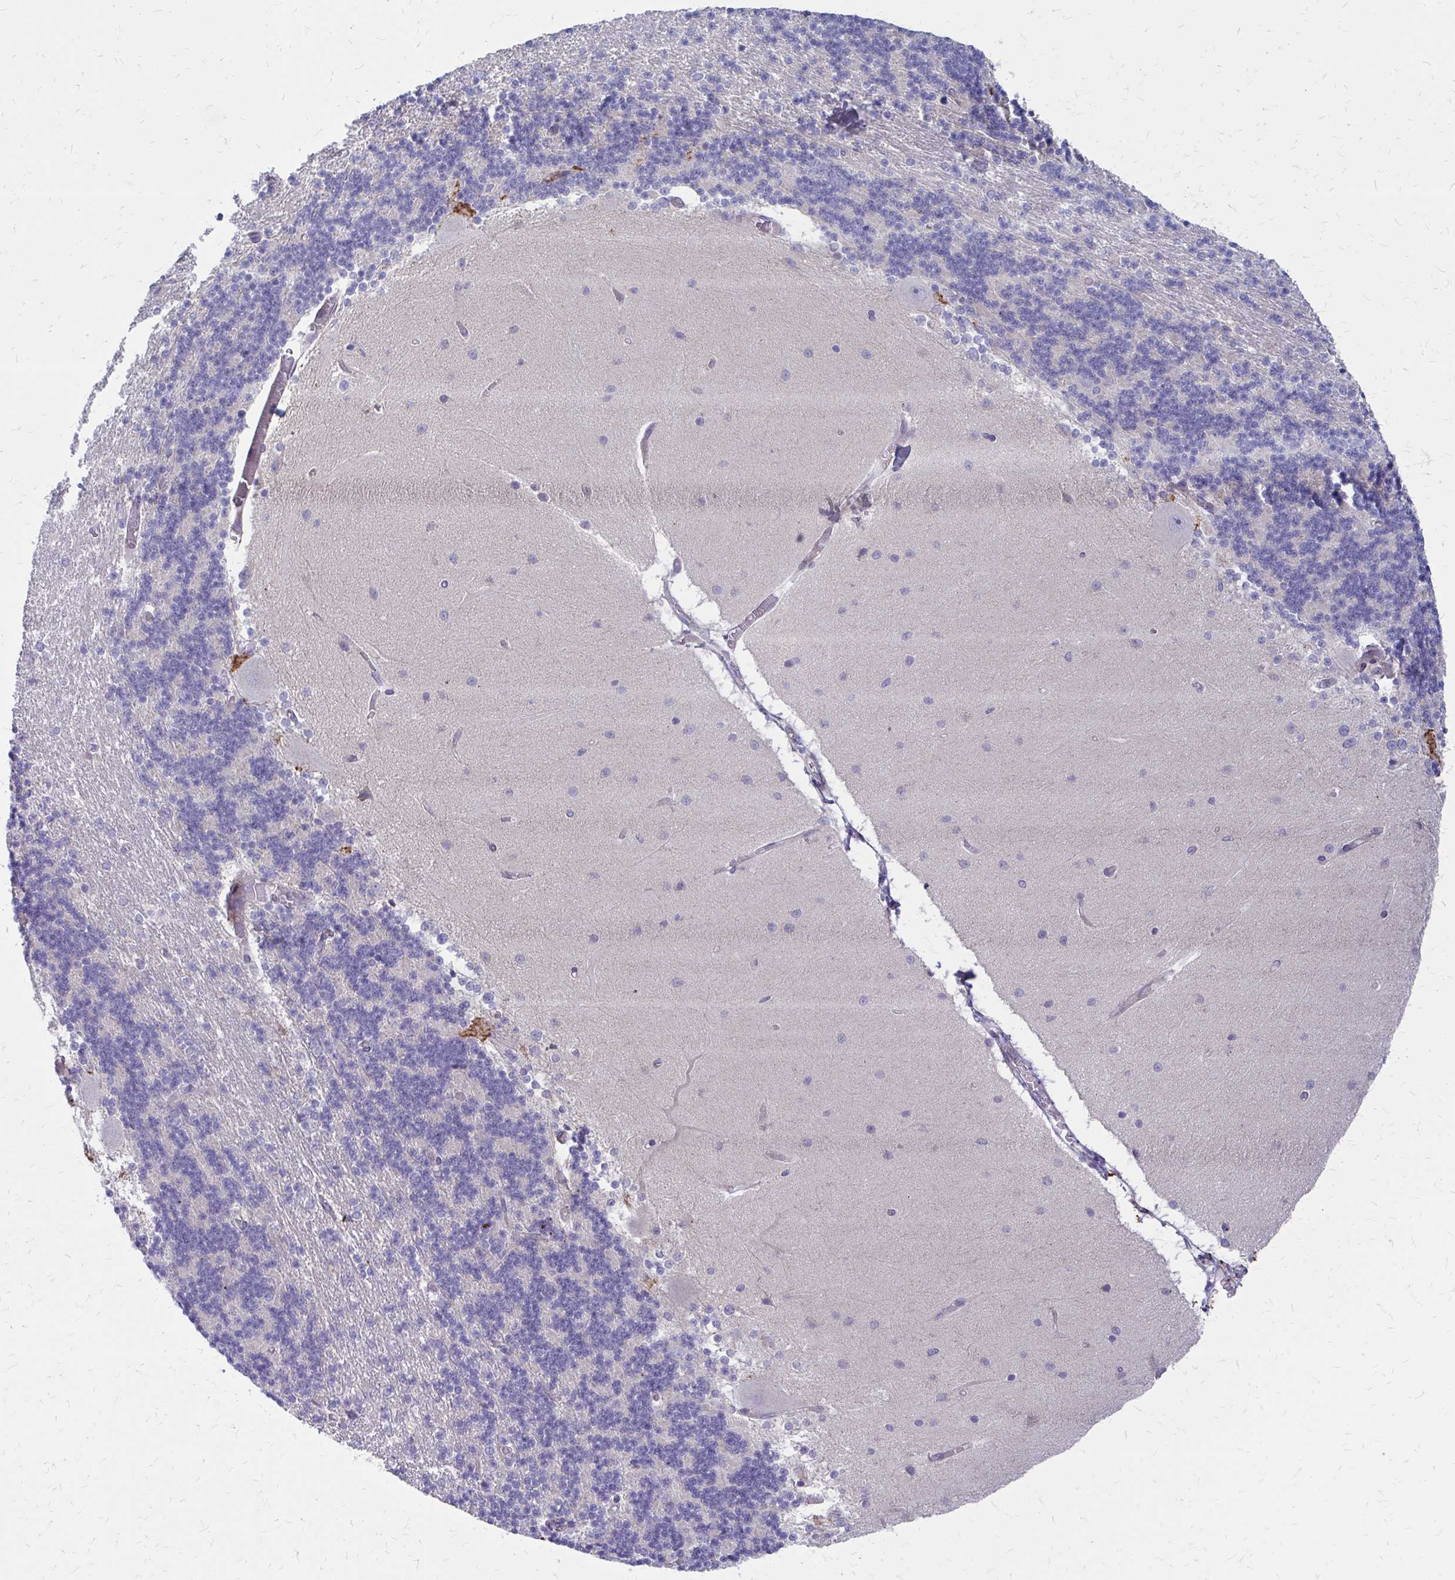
{"staining": {"intensity": "negative", "quantity": "none", "location": "none"}, "tissue": "cerebellum", "cell_type": "Cells in granular layer", "image_type": "normal", "snomed": [{"axis": "morphology", "description": "Normal tissue, NOS"}, {"axis": "topography", "description": "Cerebellum"}], "caption": "IHC histopathology image of benign cerebellum: cerebellum stained with DAB (3,3'-diaminobenzidine) shows no significant protein staining in cells in granular layer. (DAB (3,3'-diaminobenzidine) immunohistochemistry, high magnification).", "gene": "GLYATL2", "patient": {"sex": "female", "age": 54}}